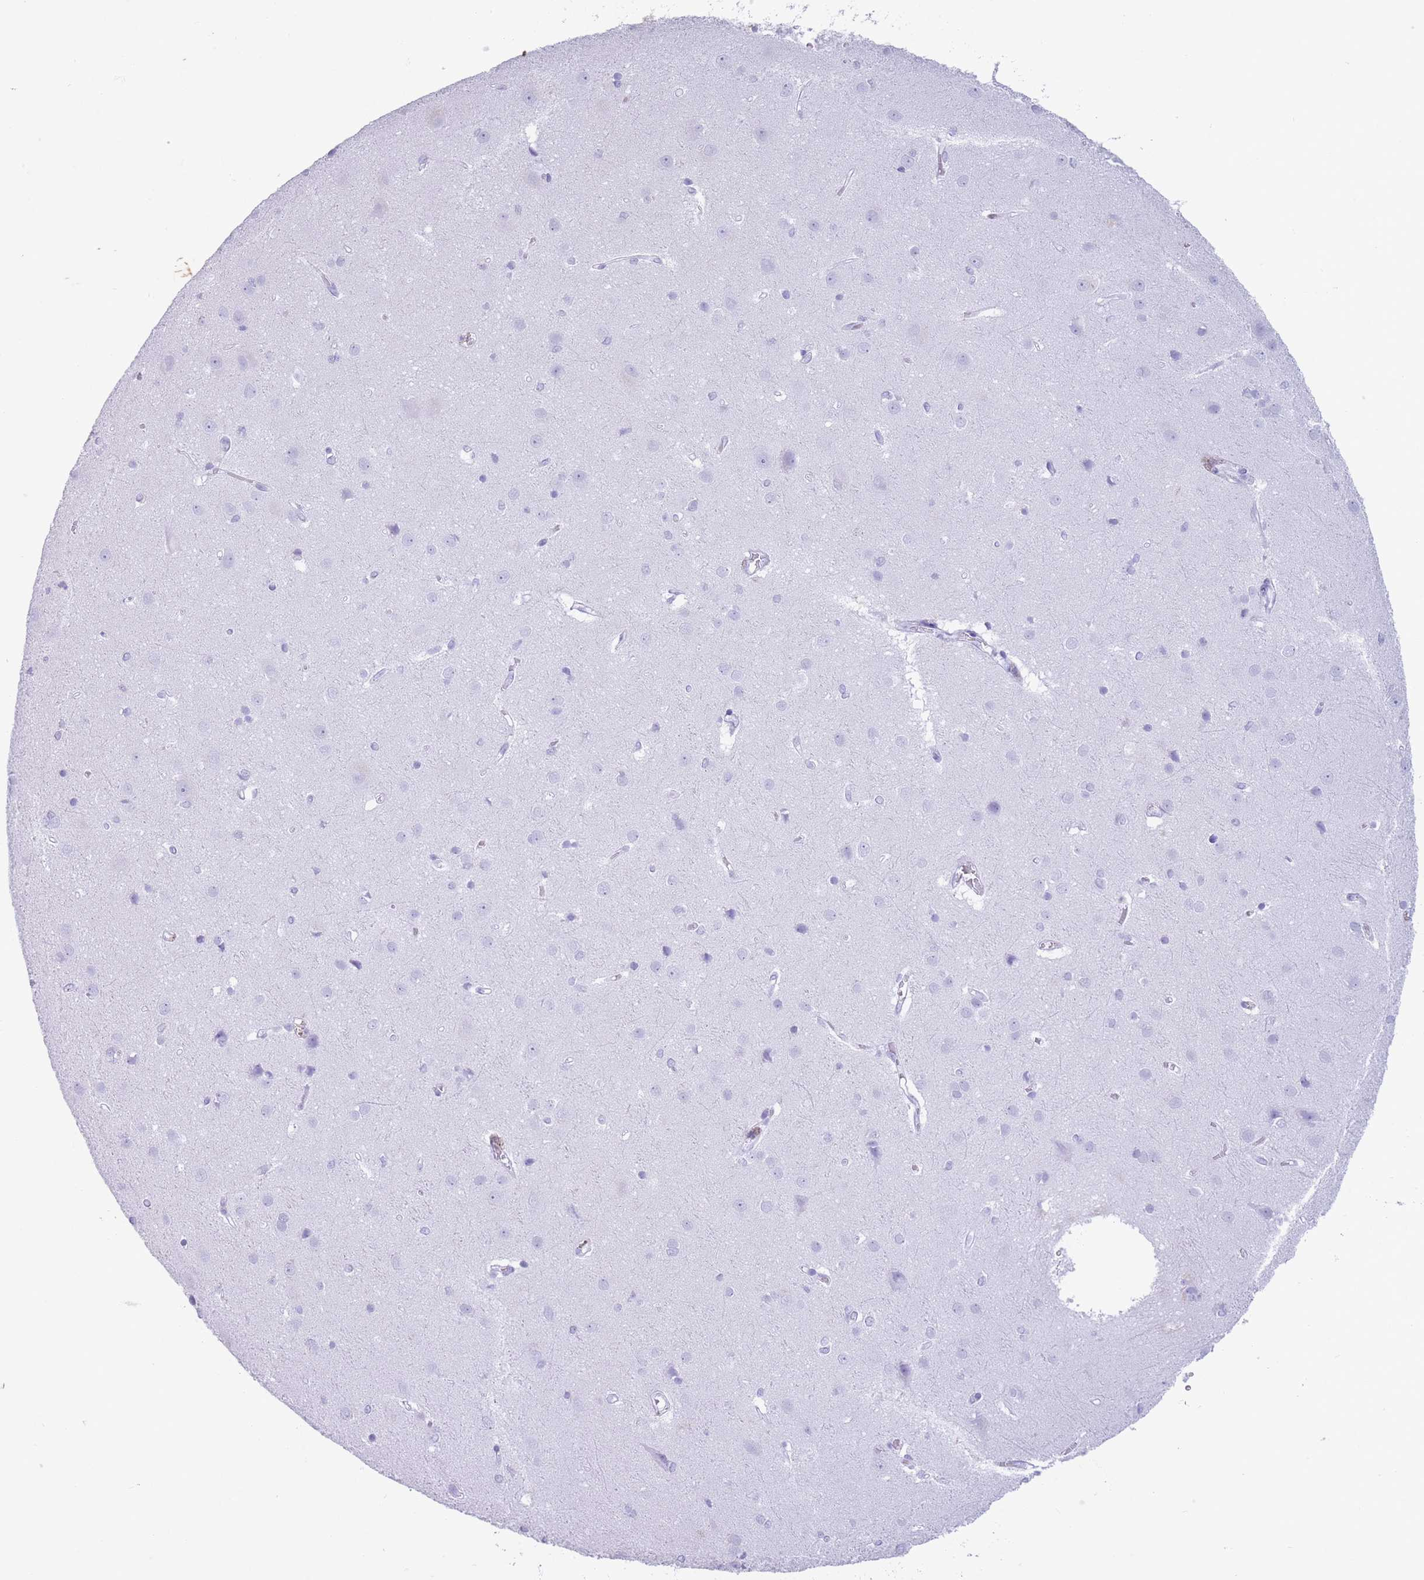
{"staining": {"intensity": "negative", "quantity": "none", "location": "none"}, "tissue": "cerebral cortex", "cell_type": "Endothelial cells", "image_type": "normal", "snomed": [{"axis": "morphology", "description": "Normal tissue, NOS"}, {"axis": "topography", "description": "Cerebral cortex"}], "caption": "IHC micrograph of benign cerebral cortex stained for a protein (brown), which exhibits no expression in endothelial cells. (DAB immunohistochemistry visualized using brightfield microscopy, high magnification).", "gene": "OR4F16", "patient": {"sex": "male", "age": 37}}